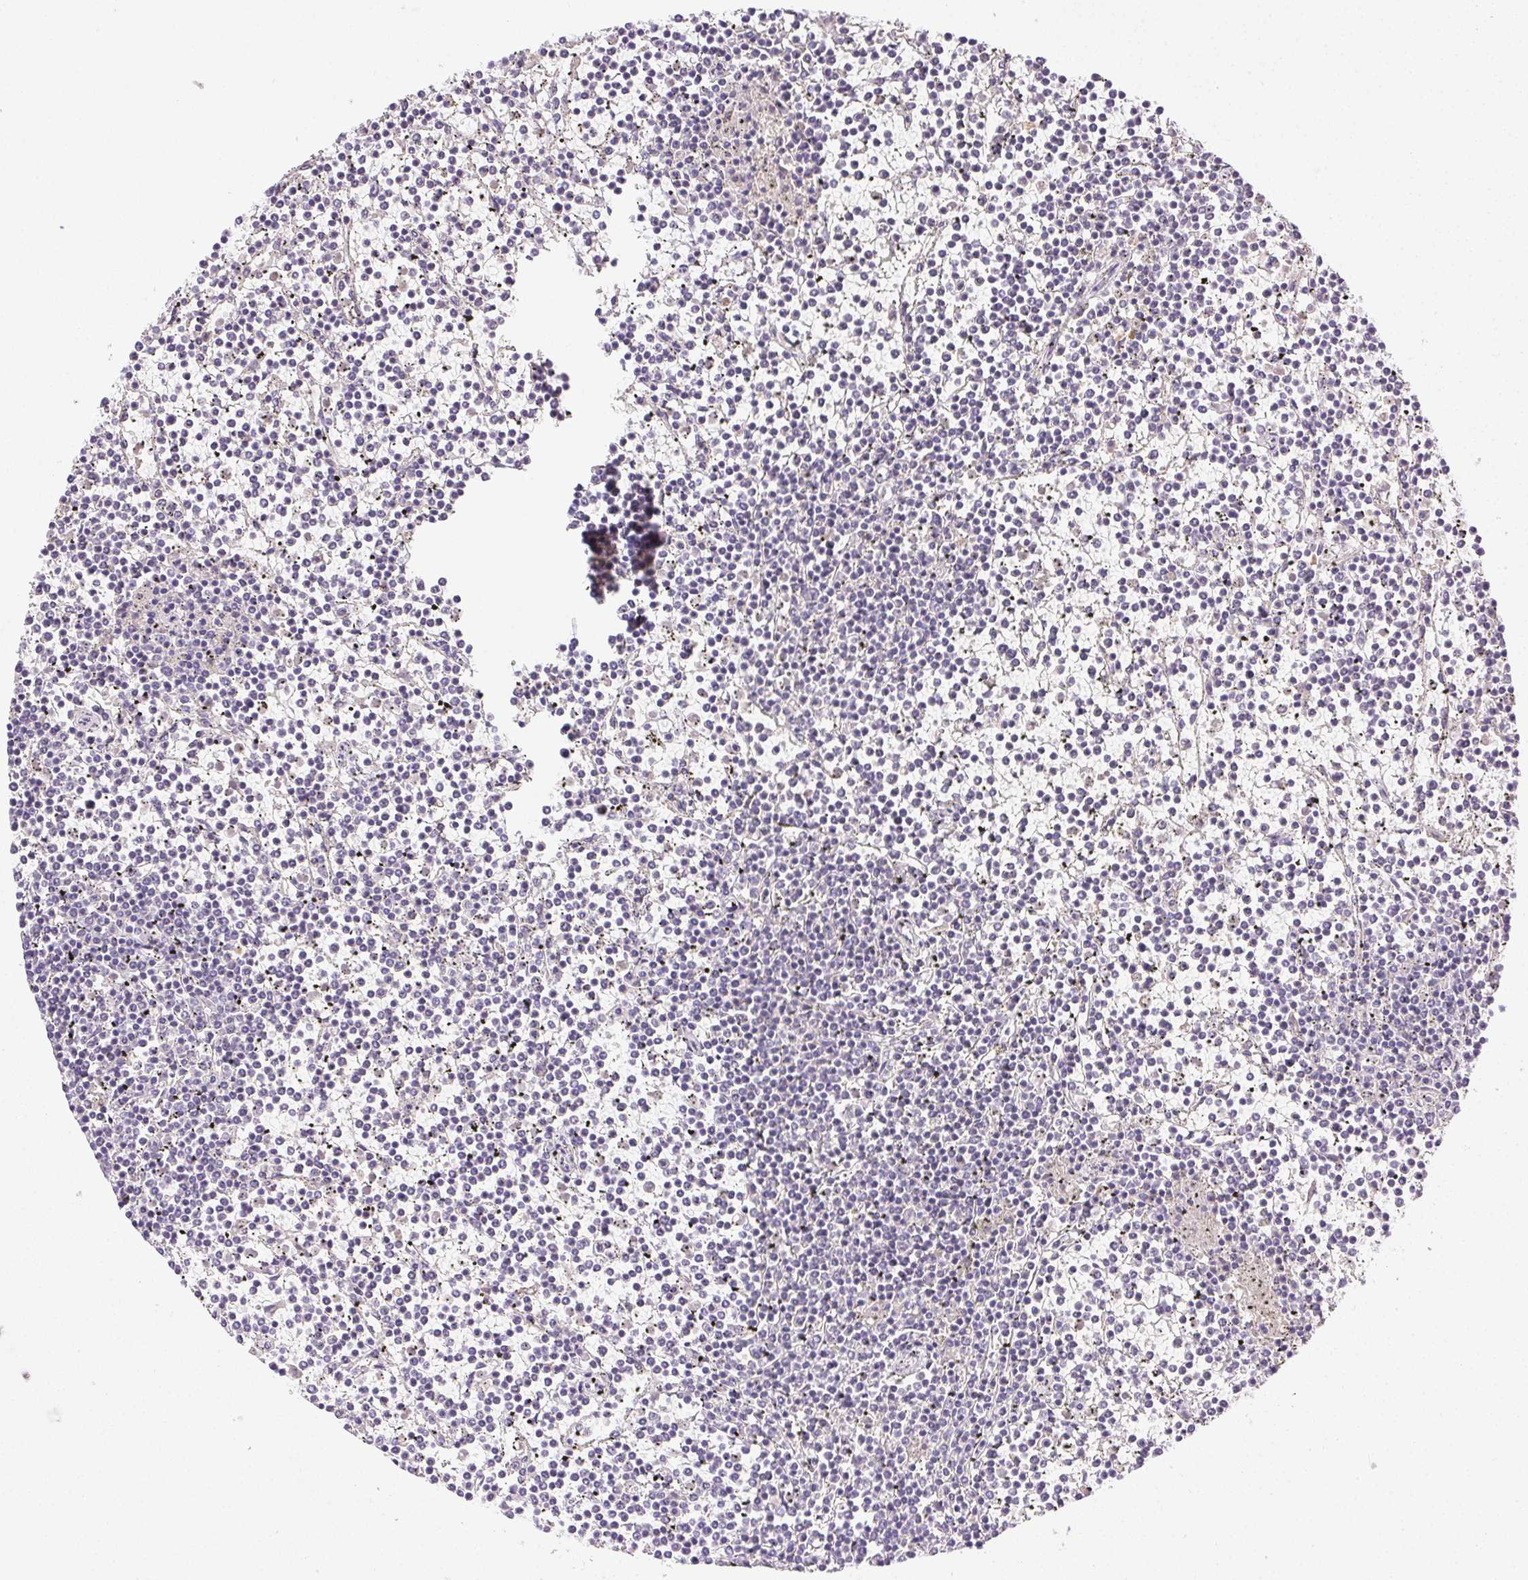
{"staining": {"intensity": "negative", "quantity": "none", "location": "none"}, "tissue": "lymphoma", "cell_type": "Tumor cells", "image_type": "cancer", "snomed": [{"axis": "morphology", "description": "Malignant lymphoma, non-Hodgkin's type, Low grade"}, {"axis": "topography", "description": "Spleen"}], "caption": "This image is of low-grade malignant lymphoma, non-Hodgkin's type stained with immunohistochemistry (IHC) to label a protein in brown with the nuclei are counter-stained blue. There is no staining in tumor cells.", "gene": "BPIFB2", "patient": {"sex": "female", "age": 19}}